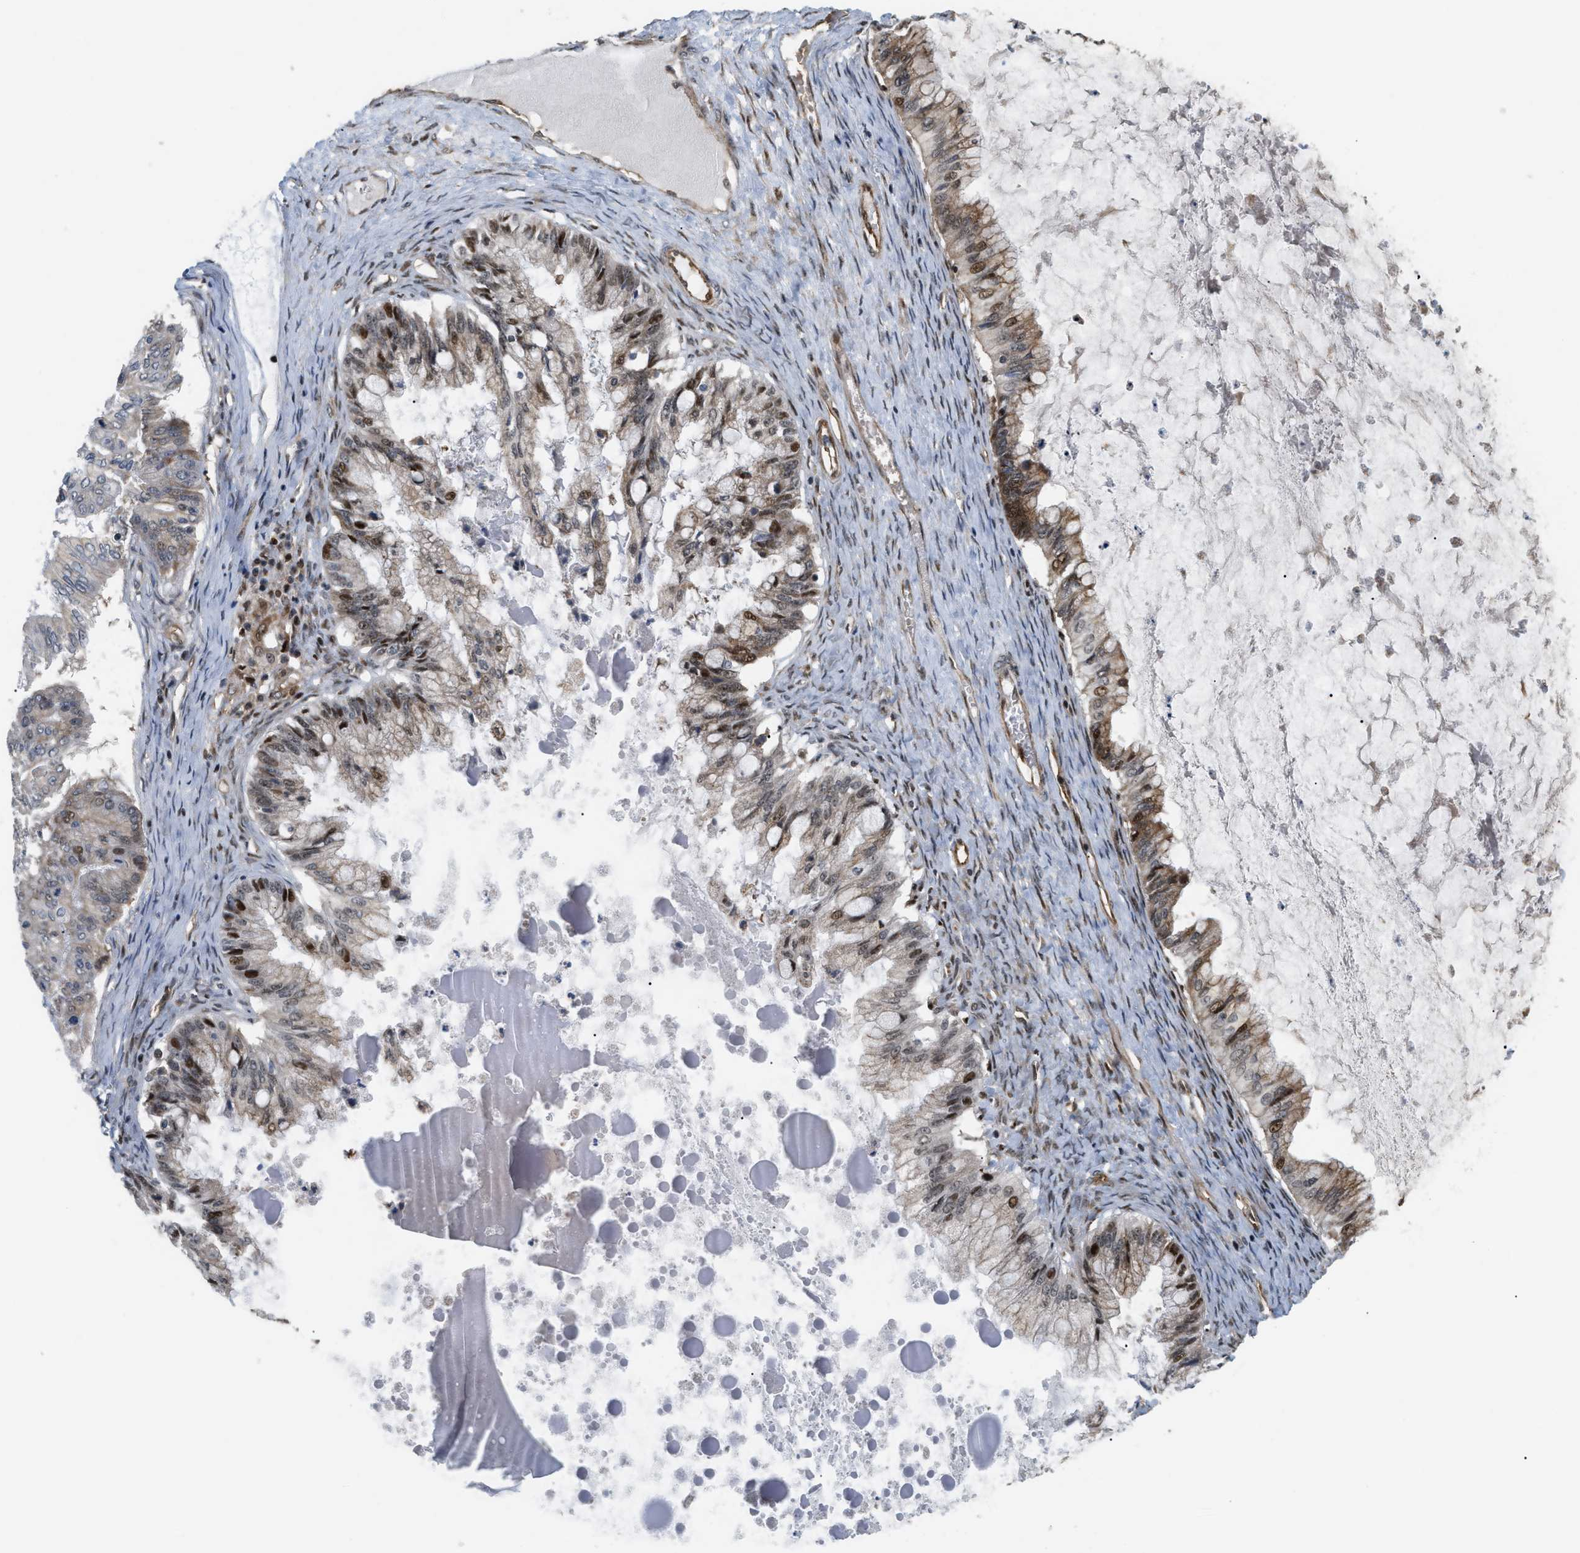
{"staining": {"intensity": "strong", "quantity": "<25%", "location": "cytoplasmic/membranous,nuclear"}, "tissue": "ovarian cancer", "cell_type": "Tumor cells", "image_type": "cancer", "snomed": [{"axis": "morphology", "description": "Cystadenocarcinoma, mucinous, NOS"}, {"axis": "topography", "description": "Ovary"}], "caption": "DAB immunohistochemical staining of mucinous cystadenocarcinoma (ovarian) demonstrates strong cytoplasmic/membranous and nuclear protein staining in approximately <25% of tumor cells.", "gene": "LTA4H", "patient": {"sex": "female", "age": 57}}